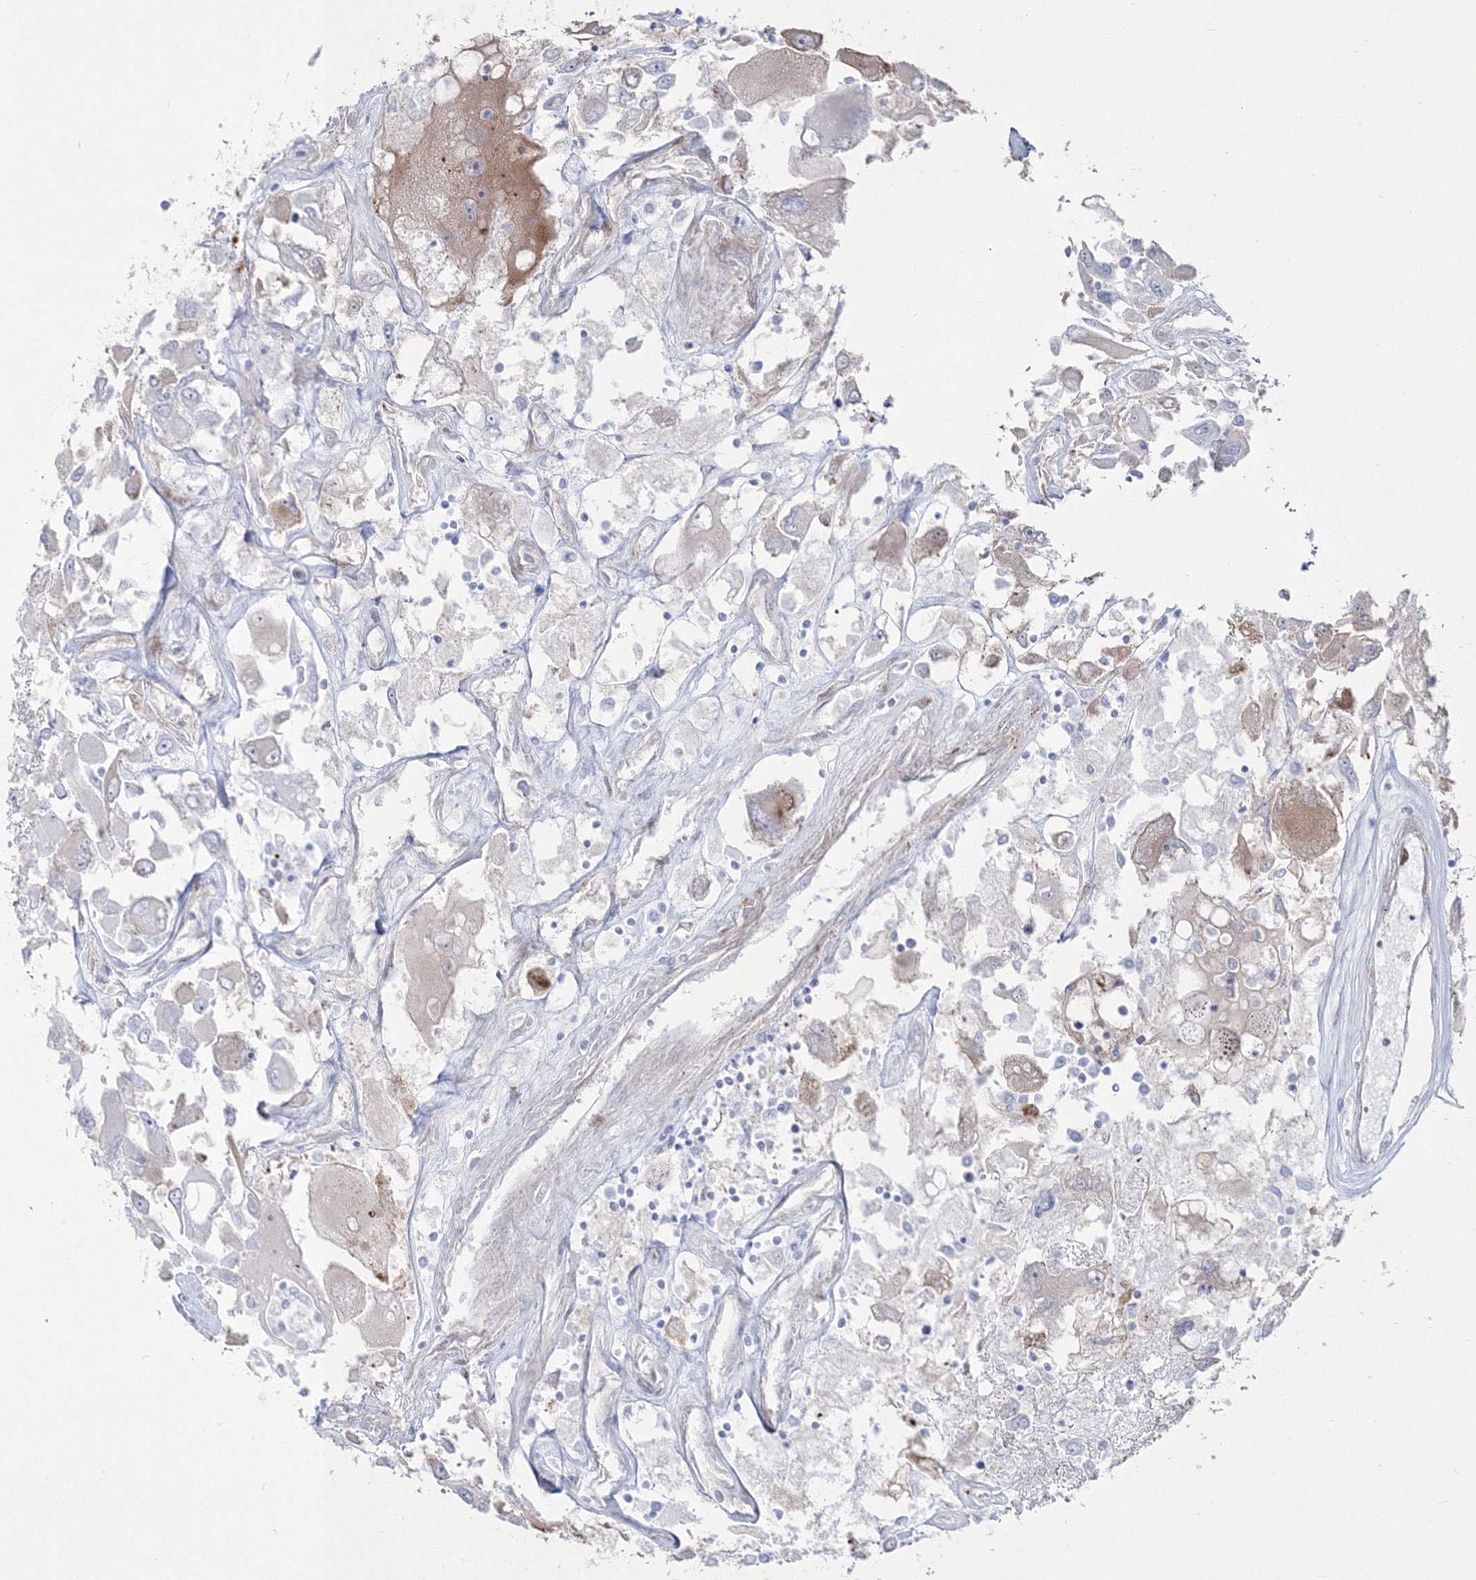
{"staining": {"intensity": "moderate", "quantity": "<25%", "location": "cytoplasmic/membranous"}, "tissue": "renal cancer", "cell_type": "Tumor cells", "image_type": "cancer", "snomed": [{"axis": "morphology", "description": "Adenocarcinoma, NOS"}, {"axis": "topography", "description": "Kidney"}], "caption": "Renal cancer was stained to show a protein in brown. There is low levels of moderate cytoplasmic/membranous staining in about <25% of tumor cells.", "gene": "HYAL2", "patient": {"sex": "female", "age": 52}}